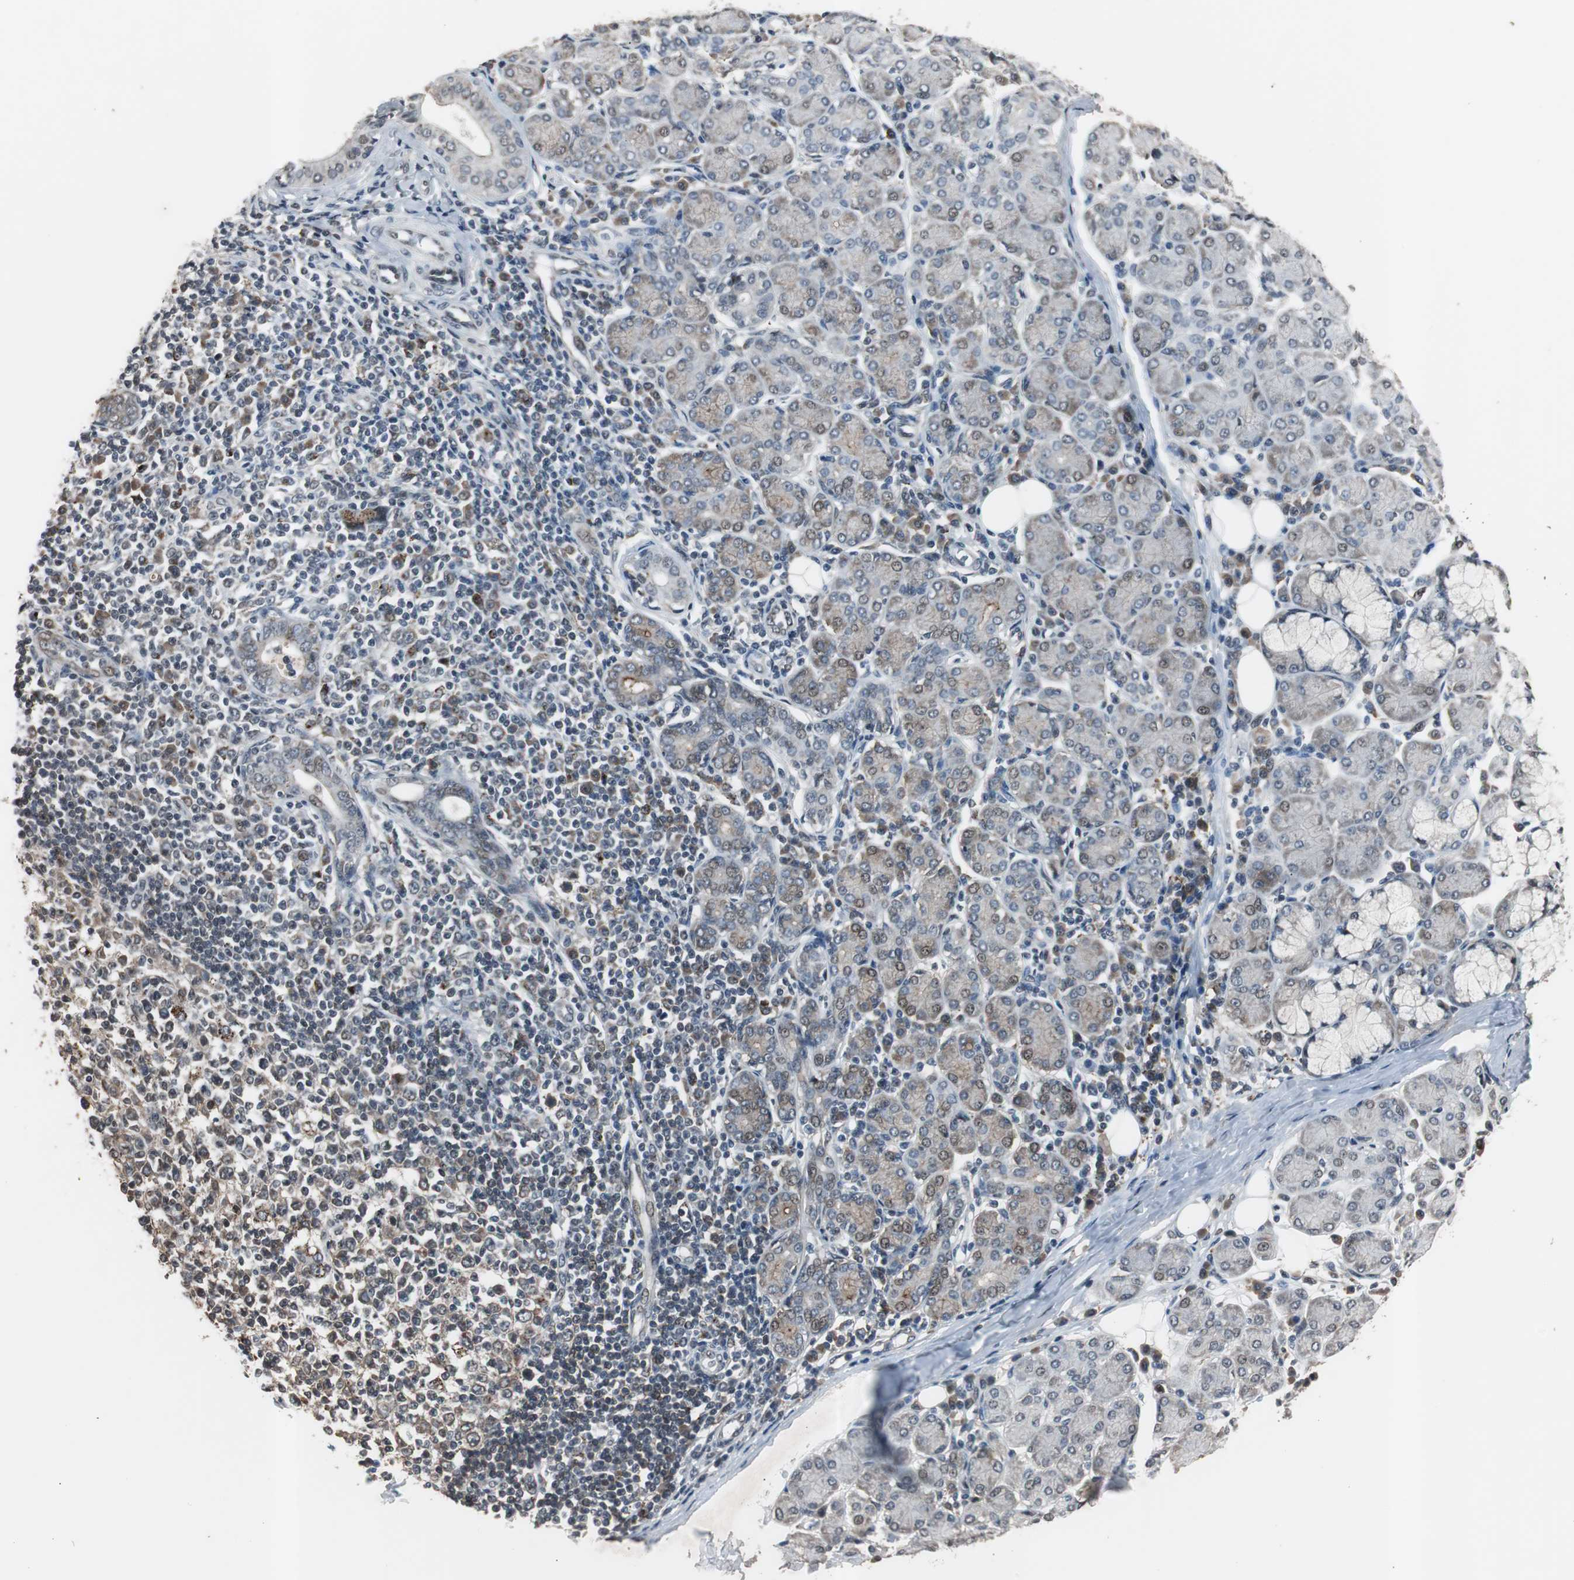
{"staining": {"intensity": "moderate", "quantity": ">75%", "location": "nuclear"}, "tissue": "salivary gland", "cell_type": "Glandular cells", "image_type": "normal", "snomed": [{"axis": "morphology", "description": "Normal tissue, NOS"}, {"axis": "morphology", "description": "Inflammation, NOS"}, {"axis": "topography", "description": "Lymph node"}, {"axis": "topography", "description": "Salivary gland"}], "caption": "IHC photomicrograph of normal salivary gland: salivary gland stained using IHC demonstrates medium levels of moderate protein expression localized specifically in the nuclear of glandular cells, appearing as a nuclear brown color.", "gene": "BOLA1", "patient": {"sex": "male", "age": 3}}